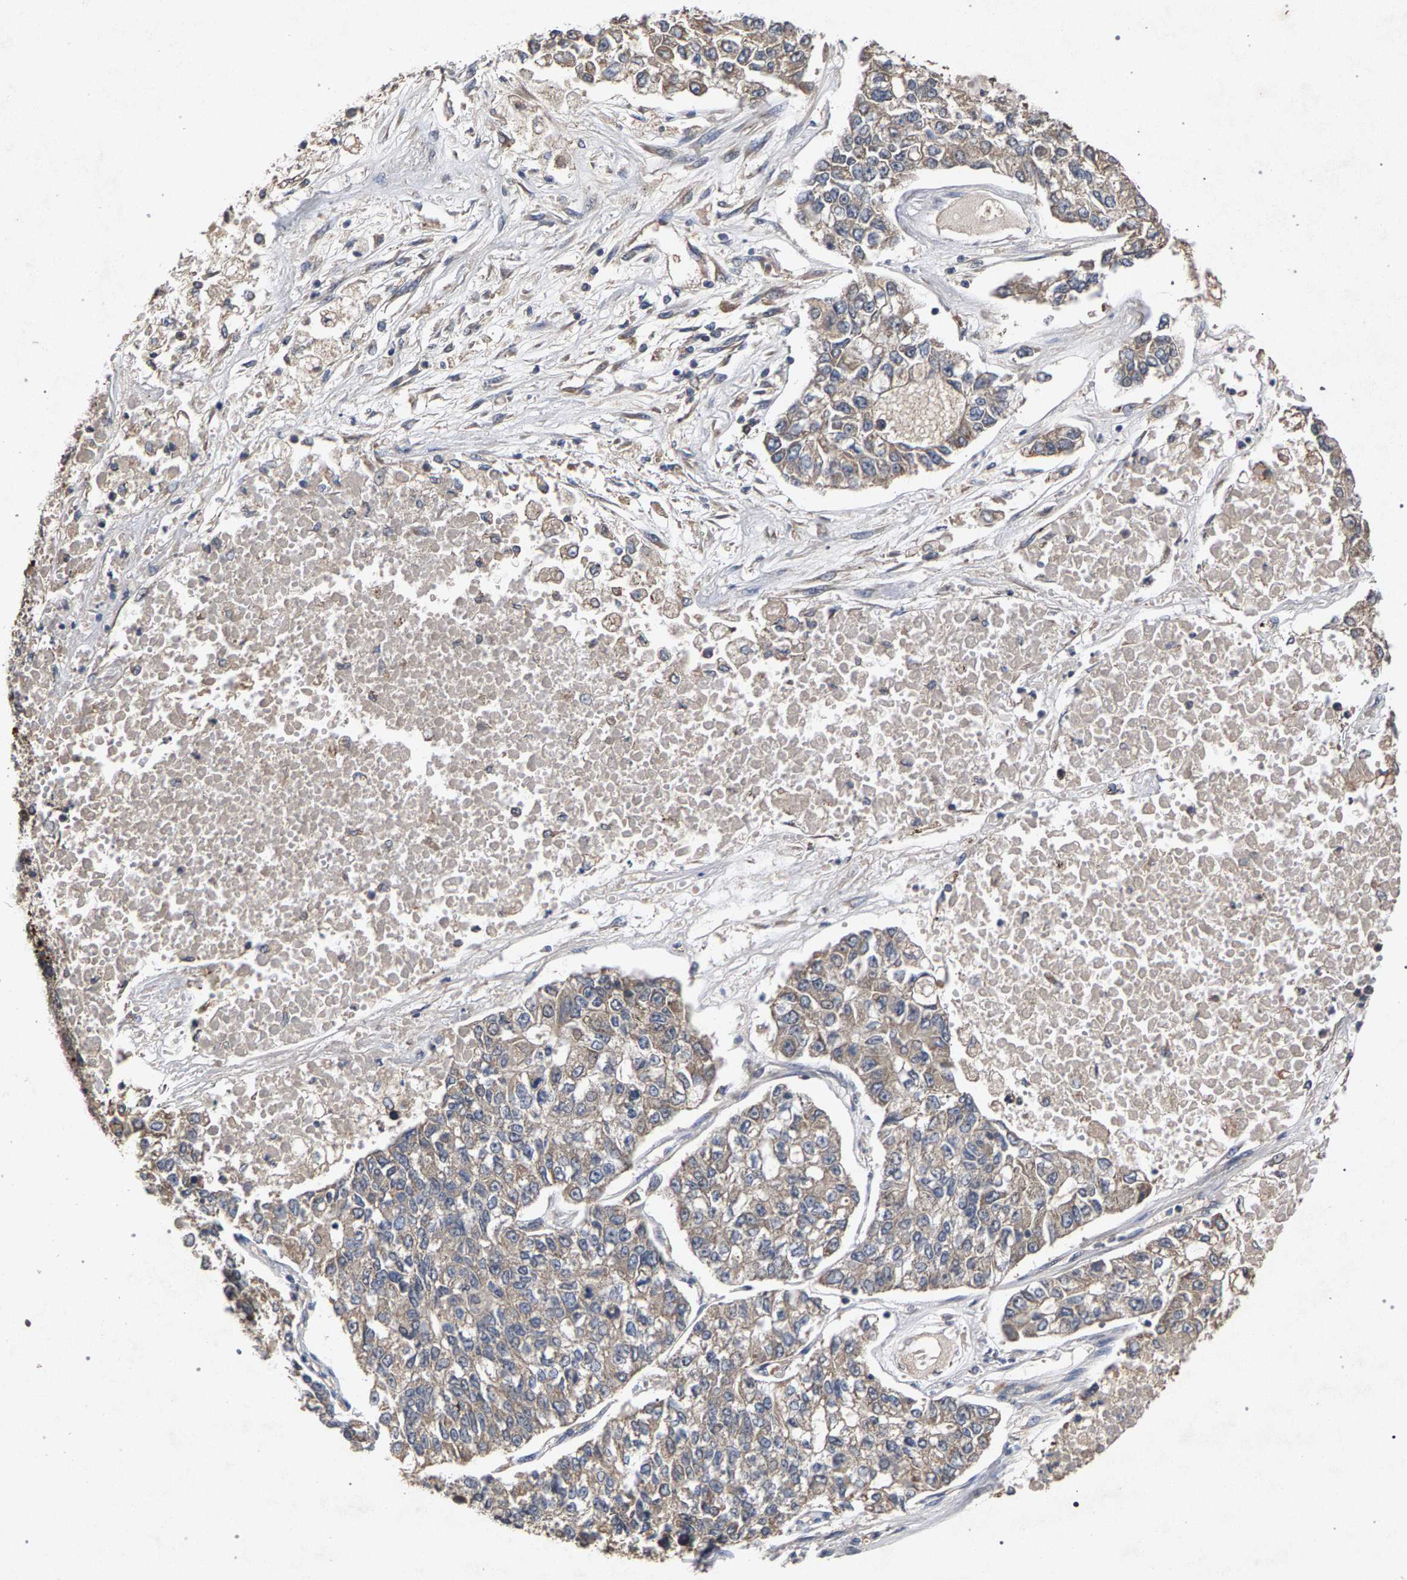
{"staining": {"intensity": "weak", "quantity": "25%-75%", "location": "cytoplasmic/membranous"}, "tissue": "lung cancer", "cell_type": "Tumor cells", "image_type": "cancer", "snomed": [{"axis": "morphology", "description": "Adenocarcinoma, NOS"}, {"axis": "topography", "description": "Lung"}], "caption": "IHC photomicrograph of human lung cancer stained for a protein (brown), which reveals low levels of weak cytoplasmic/membranous staining in approximately 25%-75% of tumor cells.", "gene": "SLC4A4", "patient": {"sex": "male", "age": 49}}